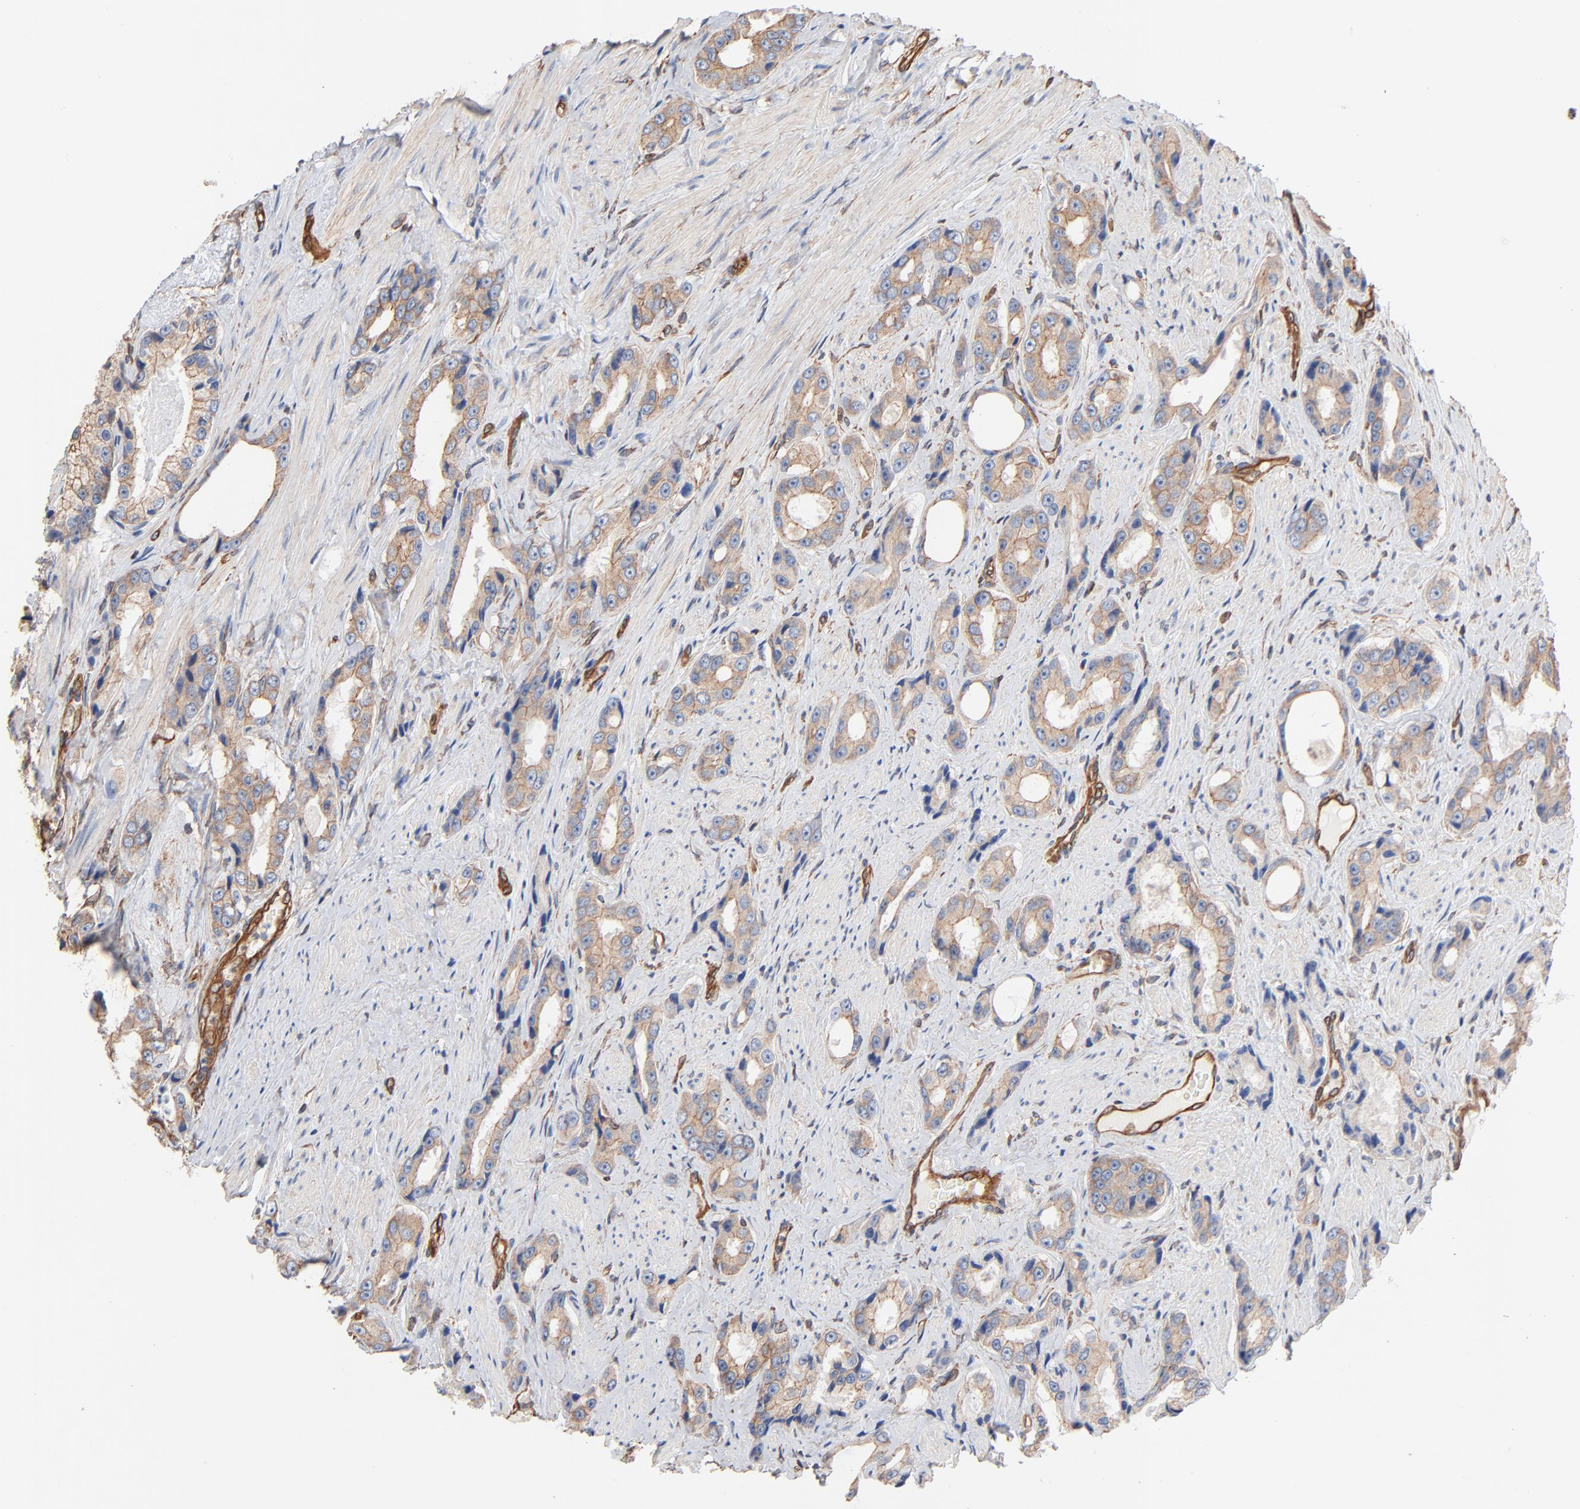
{"staining": {"intensity": "weak", "quantity": "25%-75%", "location": "cytoplasmic/membranous"}, "tissue": "prostate cancer", "cell_type": "Tumor cells", "image_type": "cancer", "snomed": [{"axis": "morphology", "description": "Adenocarcinoma, Medium grade"}, {"axis": "topography", "description": "Prostate"}], "caption": "A low amount of weak cytoplasmic/membranous positivity is appreciated in approximately 25%-75% of tumor cells in prostate medium-grade adenocarcinoma tissue. (Brightfield microscopy of DAB IHC at high magnification).", "gene": "ABCD4", "patient": {"sex": "male", "age": 60}}